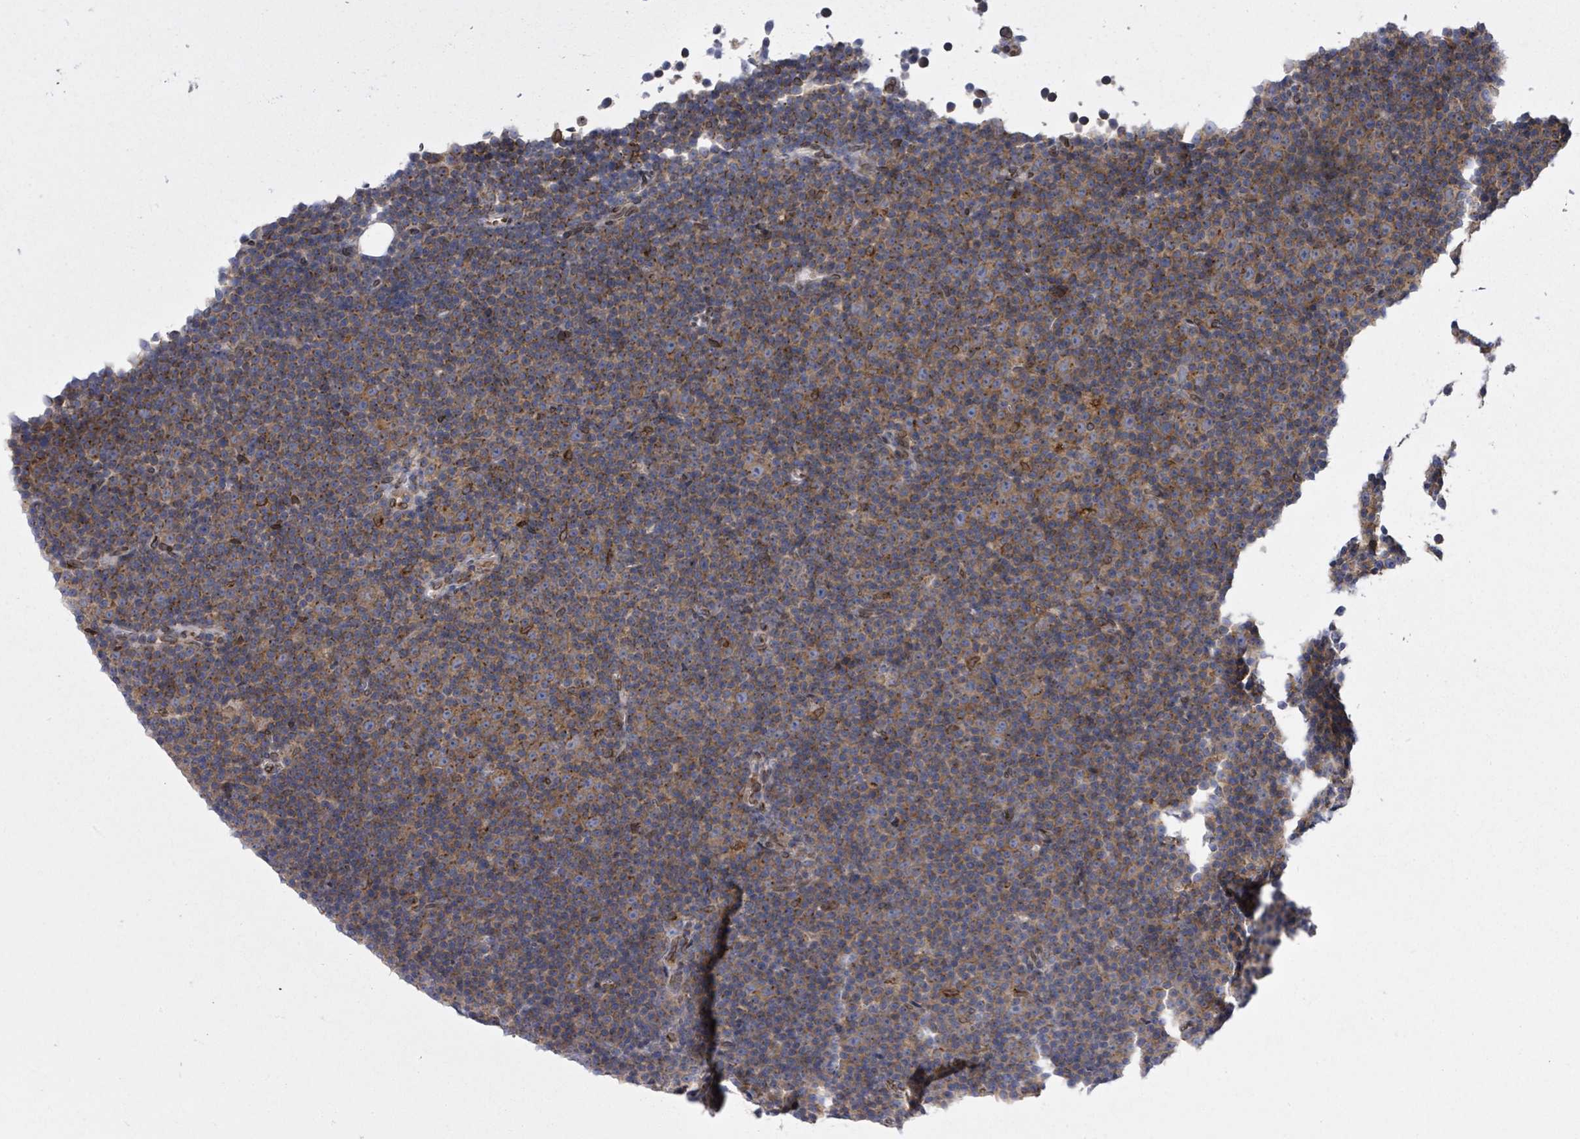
{"staining": {"intensity": "moderate", "quantity": "<25%", "location": "cytoplasmic/membranous"}, "tissue": "lymphoma", "cell_type": "Tumor cells", "image_type": "cancer", "snomed": [{"axis": "morphology", "description": "Malignant lymphoma, non-Hodgkin's type, Low grade"}, {"axis": "topography", "description": "Lymph node"}], "caption": "Immunohistochemical staining of lymphoma demonstrates low levels of moderate cytoplasmic/membranous staining in approximately <25% of tumor cells.", "gene": "ARFGAP1", "patient": {"sex": "female", "age": 67}}